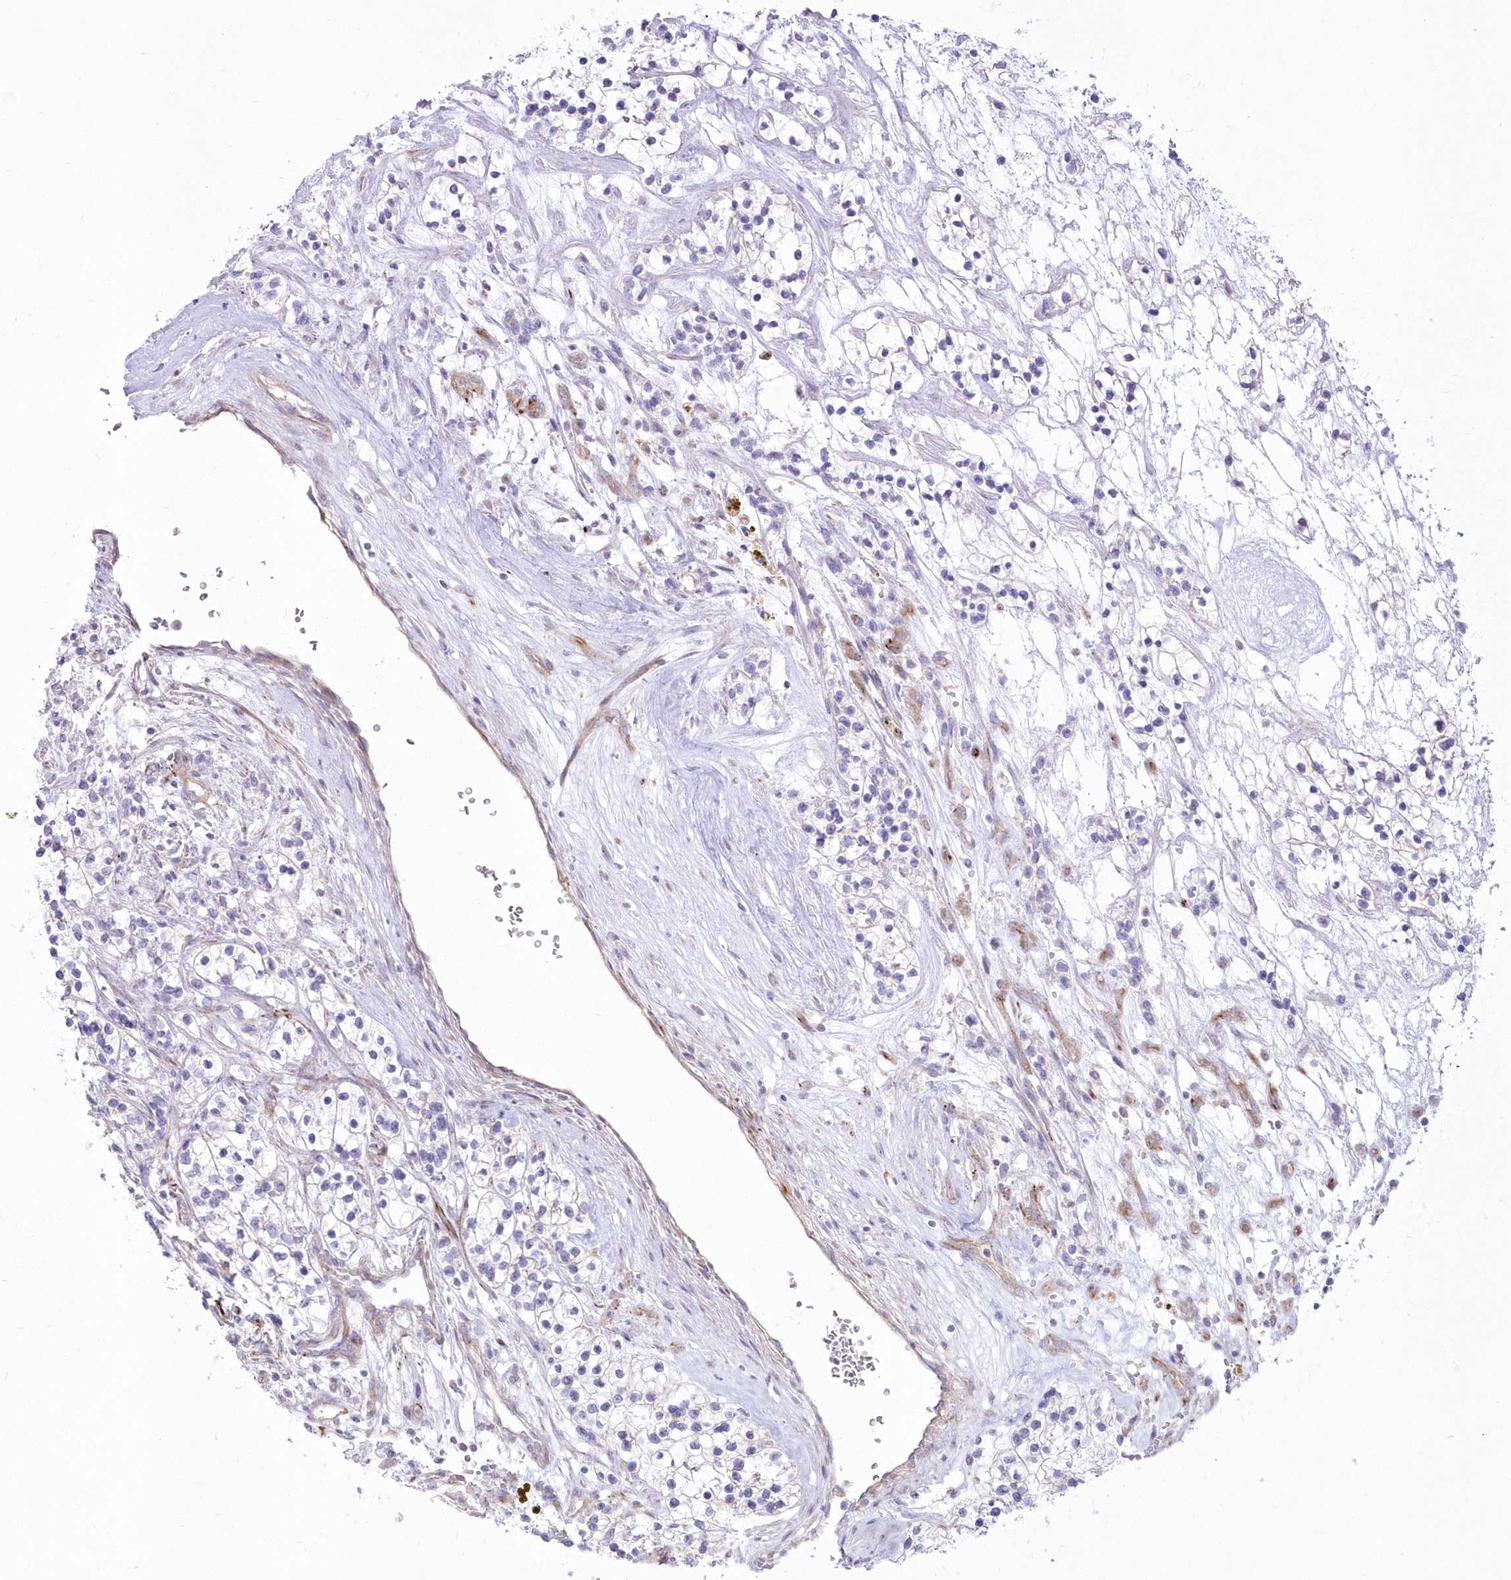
{"staining": {"intensity": "negative", "quantity": "none", "location": "none"}, "tissue": "renal cancer", "cell_type": "Tumor cells", "image_type": "cancer", "snomed": [{"axis": "morphology", "description": "Adenocarcinoma, NOS"}, {"axis": "topography", "description": "Kidney"}], "caption": "Tumor cells show no significant protein positivity in renal adenocarcinoma.", "gene": "ZNF843", "patient": {"sex": "female", "age": 57}}